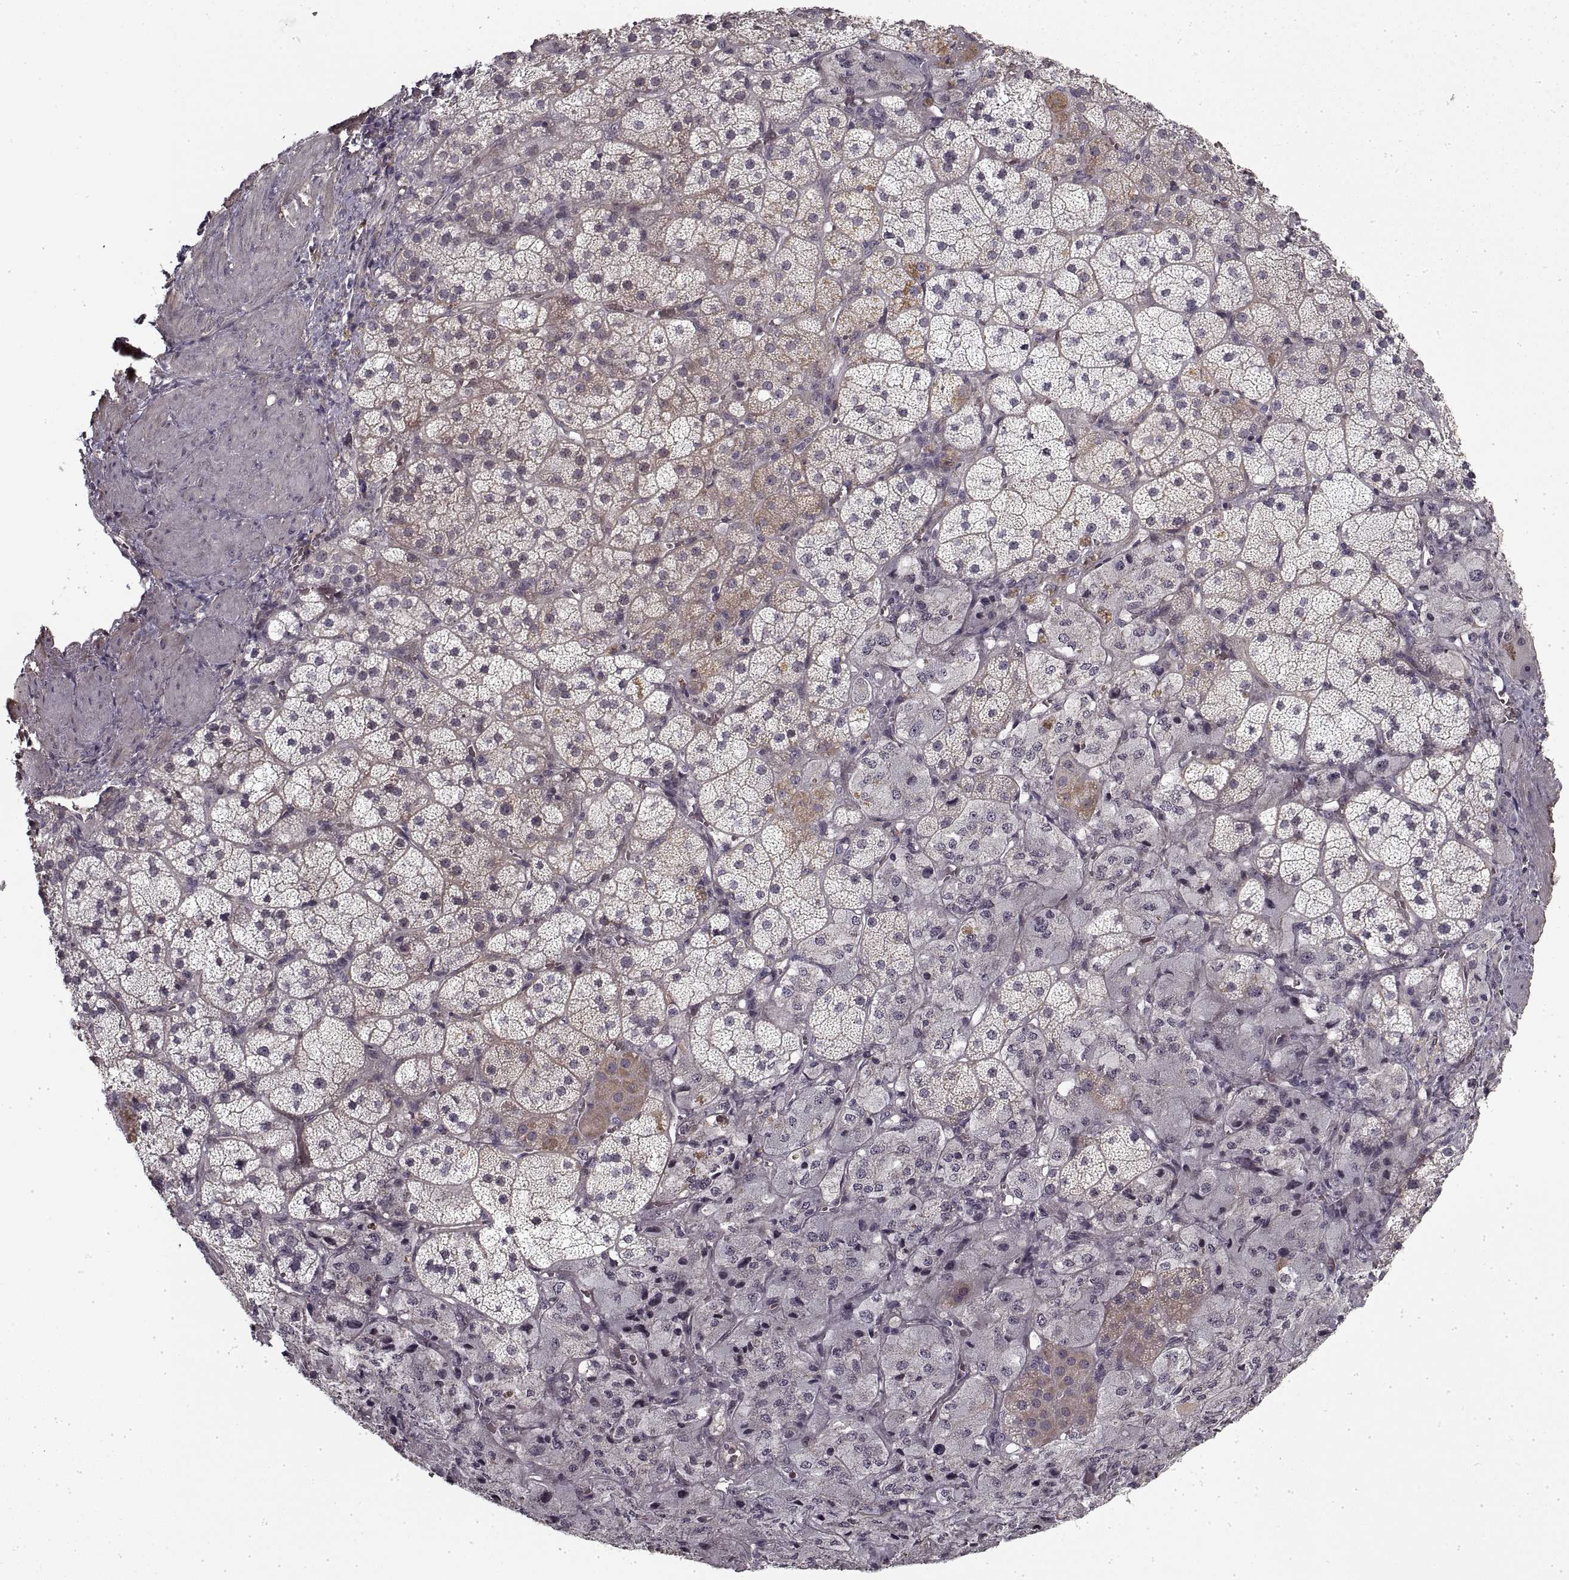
{"staining": {"intensity": "weak", "quantity": "25%-75%", "location": "cytoplasmic/membranous"}, "tissue": "adrenal gland", "cell_type": "Glandular cells", "image_type": "normal", "snomed": [{"axis": "morphology", "description": "Normal tissue, NOS"}, {"axis": "topography", "description": "Adrenal gland"}], "caption": "Adrenal gland stained for a protein (brown) reveals weak cytoplasmic/membranous positive expression in about 25%-75% of glandular cells.", "gene": "LAMB2", "patient": {"sex": "male", "age": 57}}